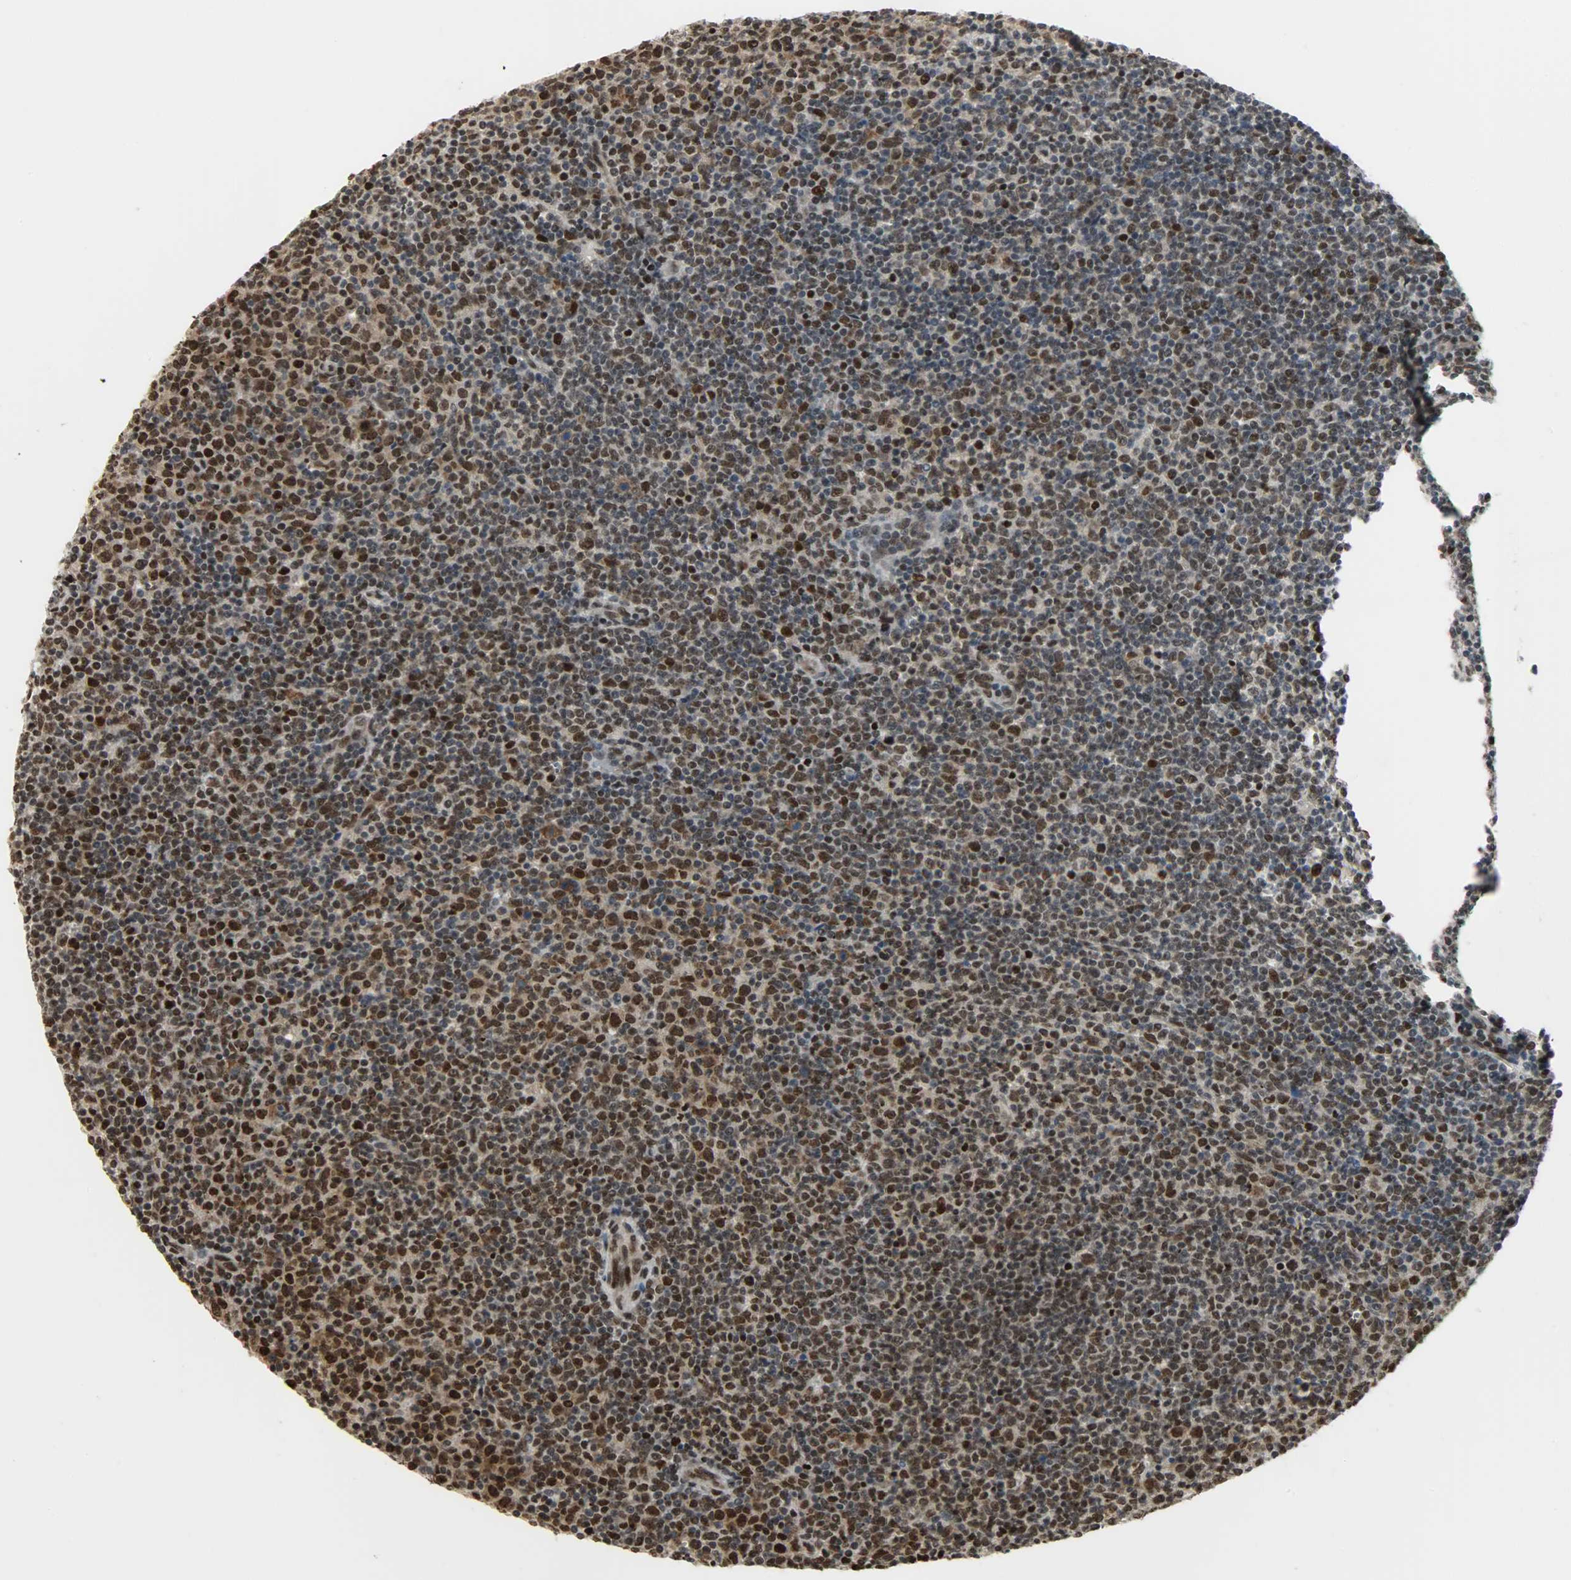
{"staining": {"intensity": "strong", "quantity": ">75%", "location": "cytoplasmic/membranous,nuclear"}, "tissue": "lymphoma", "cell_type": "Tumor cells", "image_type": "cancer", "snomed": [{"axis": "morphology", "description": "Malignant lymphoma, non-Hodgkin's type, Low grade"}, {"axis": "topography", "description": "Lymph node"}], "caption": "Strong cytoplasmic/membranous and nuclear expression for a protein is appreciated in about >75% of tumor cells of lymphoma using IHC.", "gene": "SNAI1", "patient": {"sex": "male", "age": 70}}